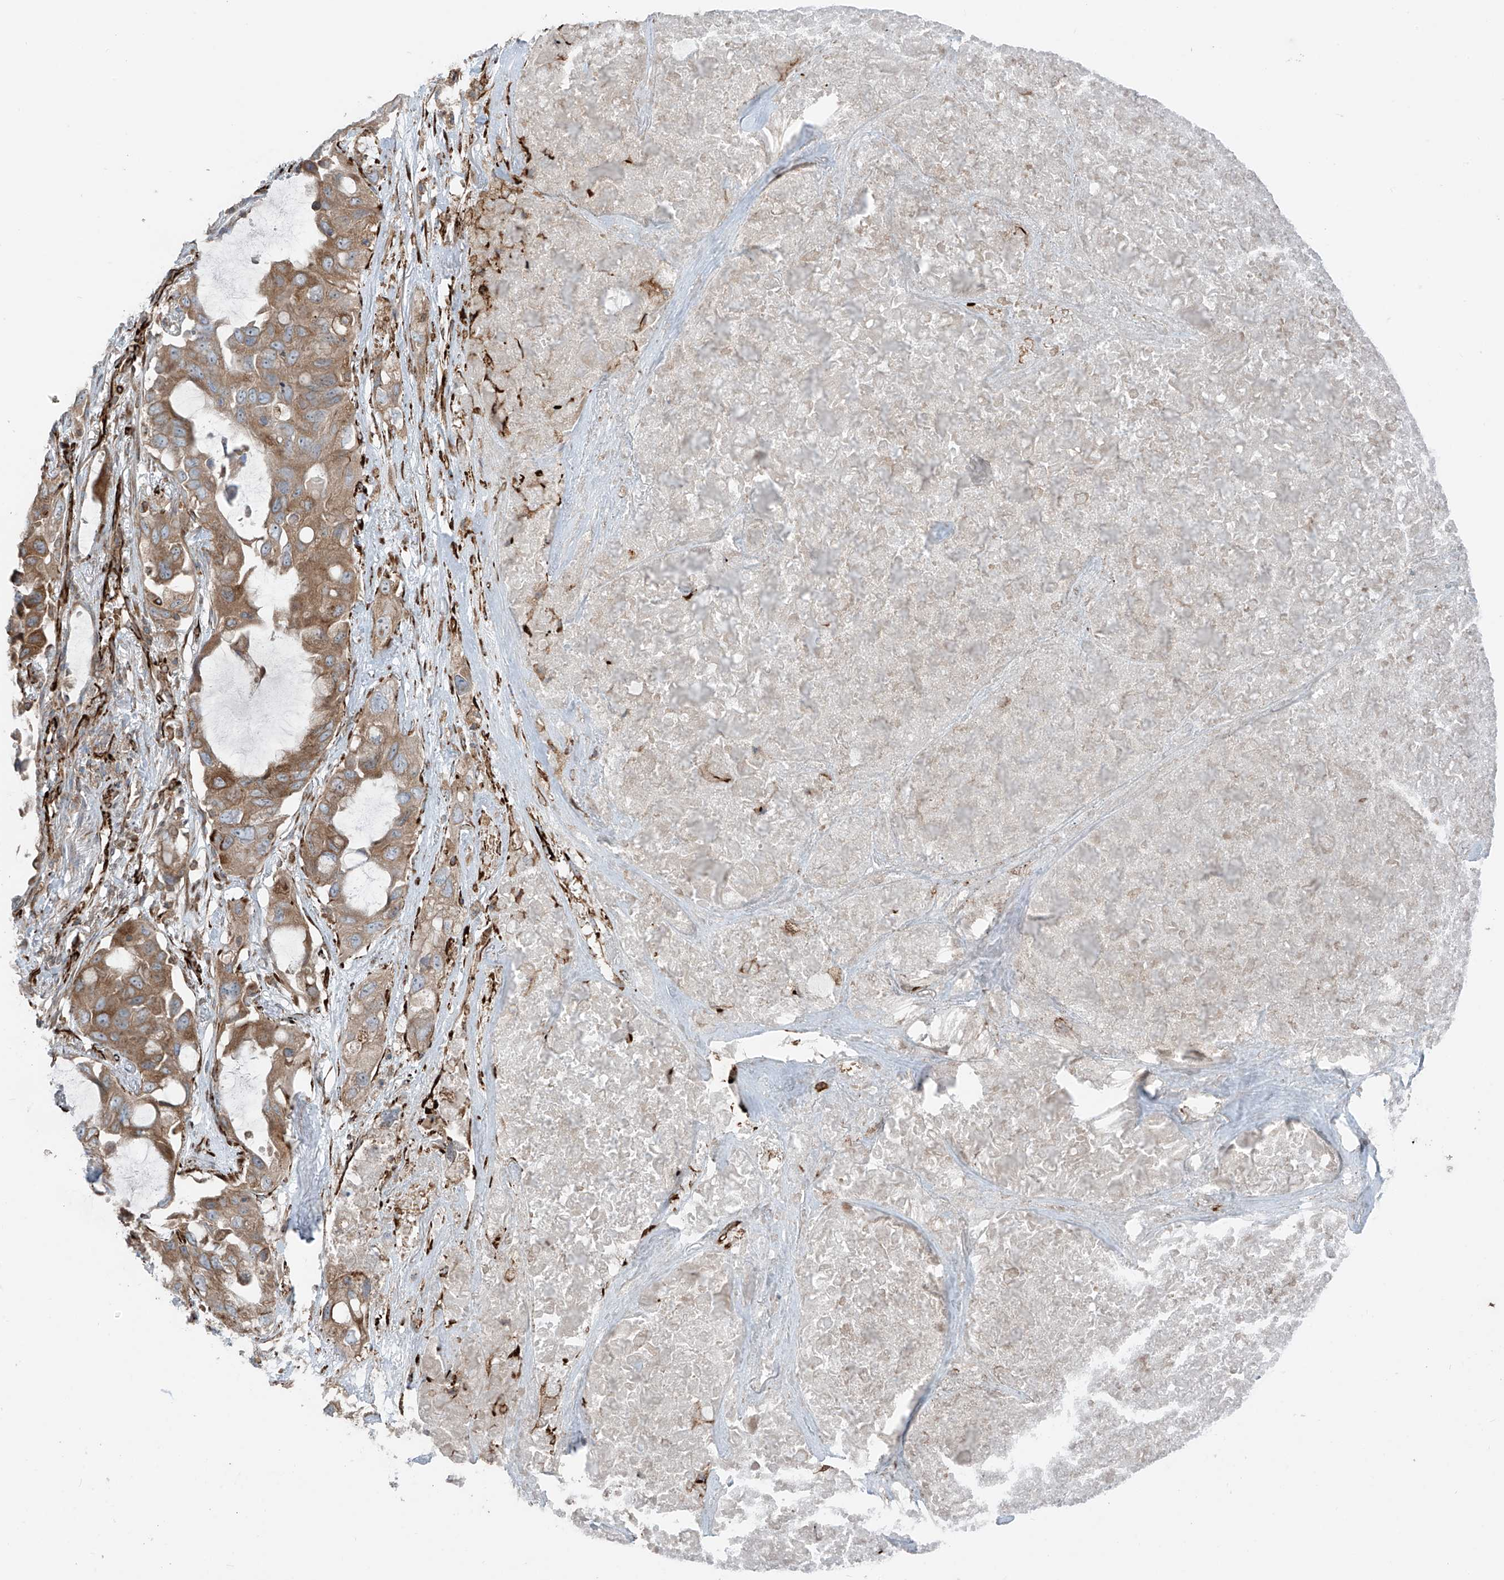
{"staining": {"intensity": "moderate", "quantity": ">75%", "location": "cytoplasmic/membranous"}, "tissue": "lung cancer", "cell_type": "Tumor cells", "image_type": "cancer", "snomed": [{"axis": "morphology", "description": "Squamous cell carcinoma, NOS"}, {"axis": "topography", "description": "Lung"}], "caption": "Human lung cancer (squamous cell carcinoma) stained for a protein (brown) displays moderate cytoplasmic/membranous positive staining in approximately >75% of tumor cells.", "gene": "ERLEC1", "patient": {"sex": "female", "age": 73}}